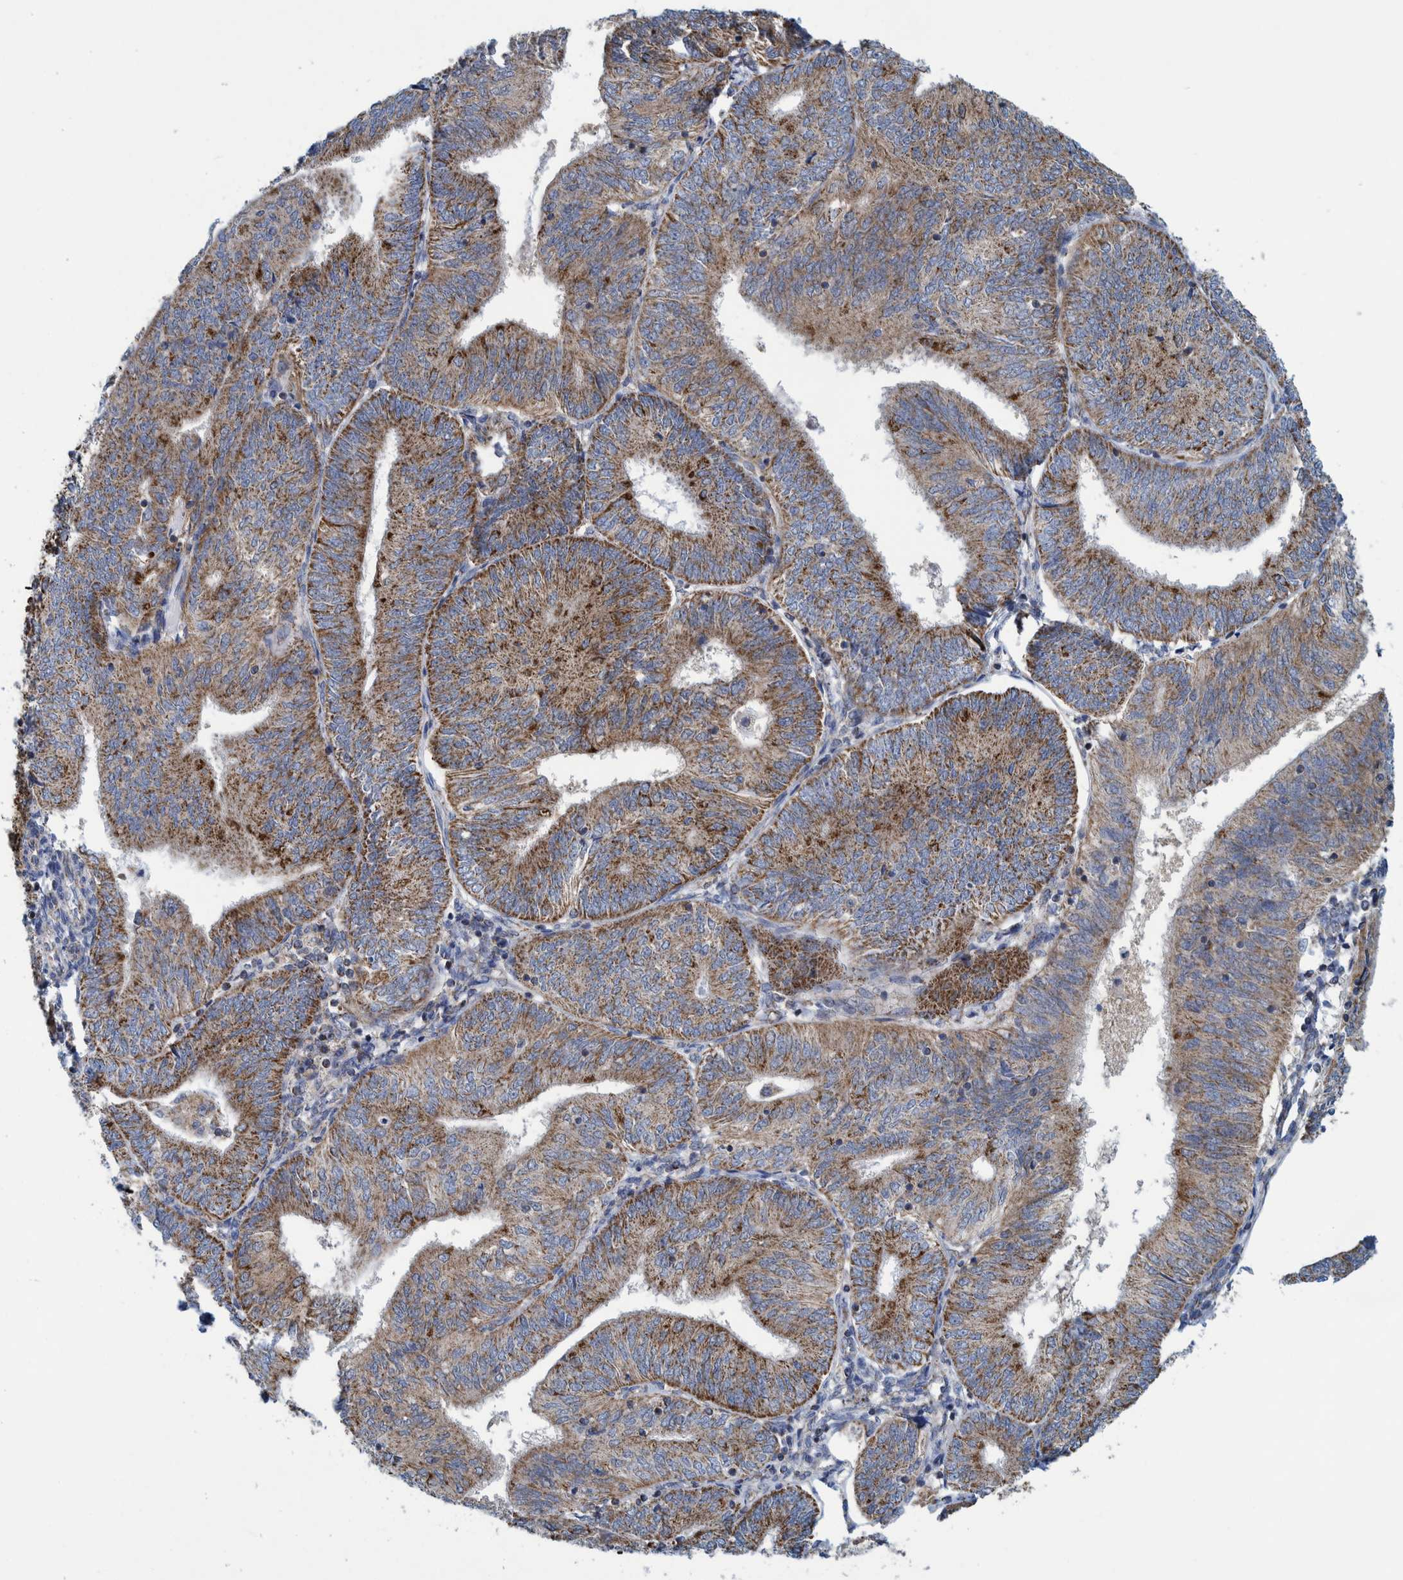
{"staining": {"intensity": "strong", "quantity": "25%-75%", "location": "cytoplasmic/membranous"}, "tissue": "endometrial cancer", "cell_type": "Tumor cells", "image_type": "cancer", "snomed": [{"axis": "morphology", "description": "Adenocarcinoma, NOS"}, {"axis": "topography", "description": "Endometrium"}], "caption": "A brown stain labels strong cytoplasmic/membranous positivity of a protein in endometrial cancer tumor cells. (IHC, brightfield microscopy, high magnification).", "gene": "MRPS7", "patient": {"sex": "female", "age": 58}}